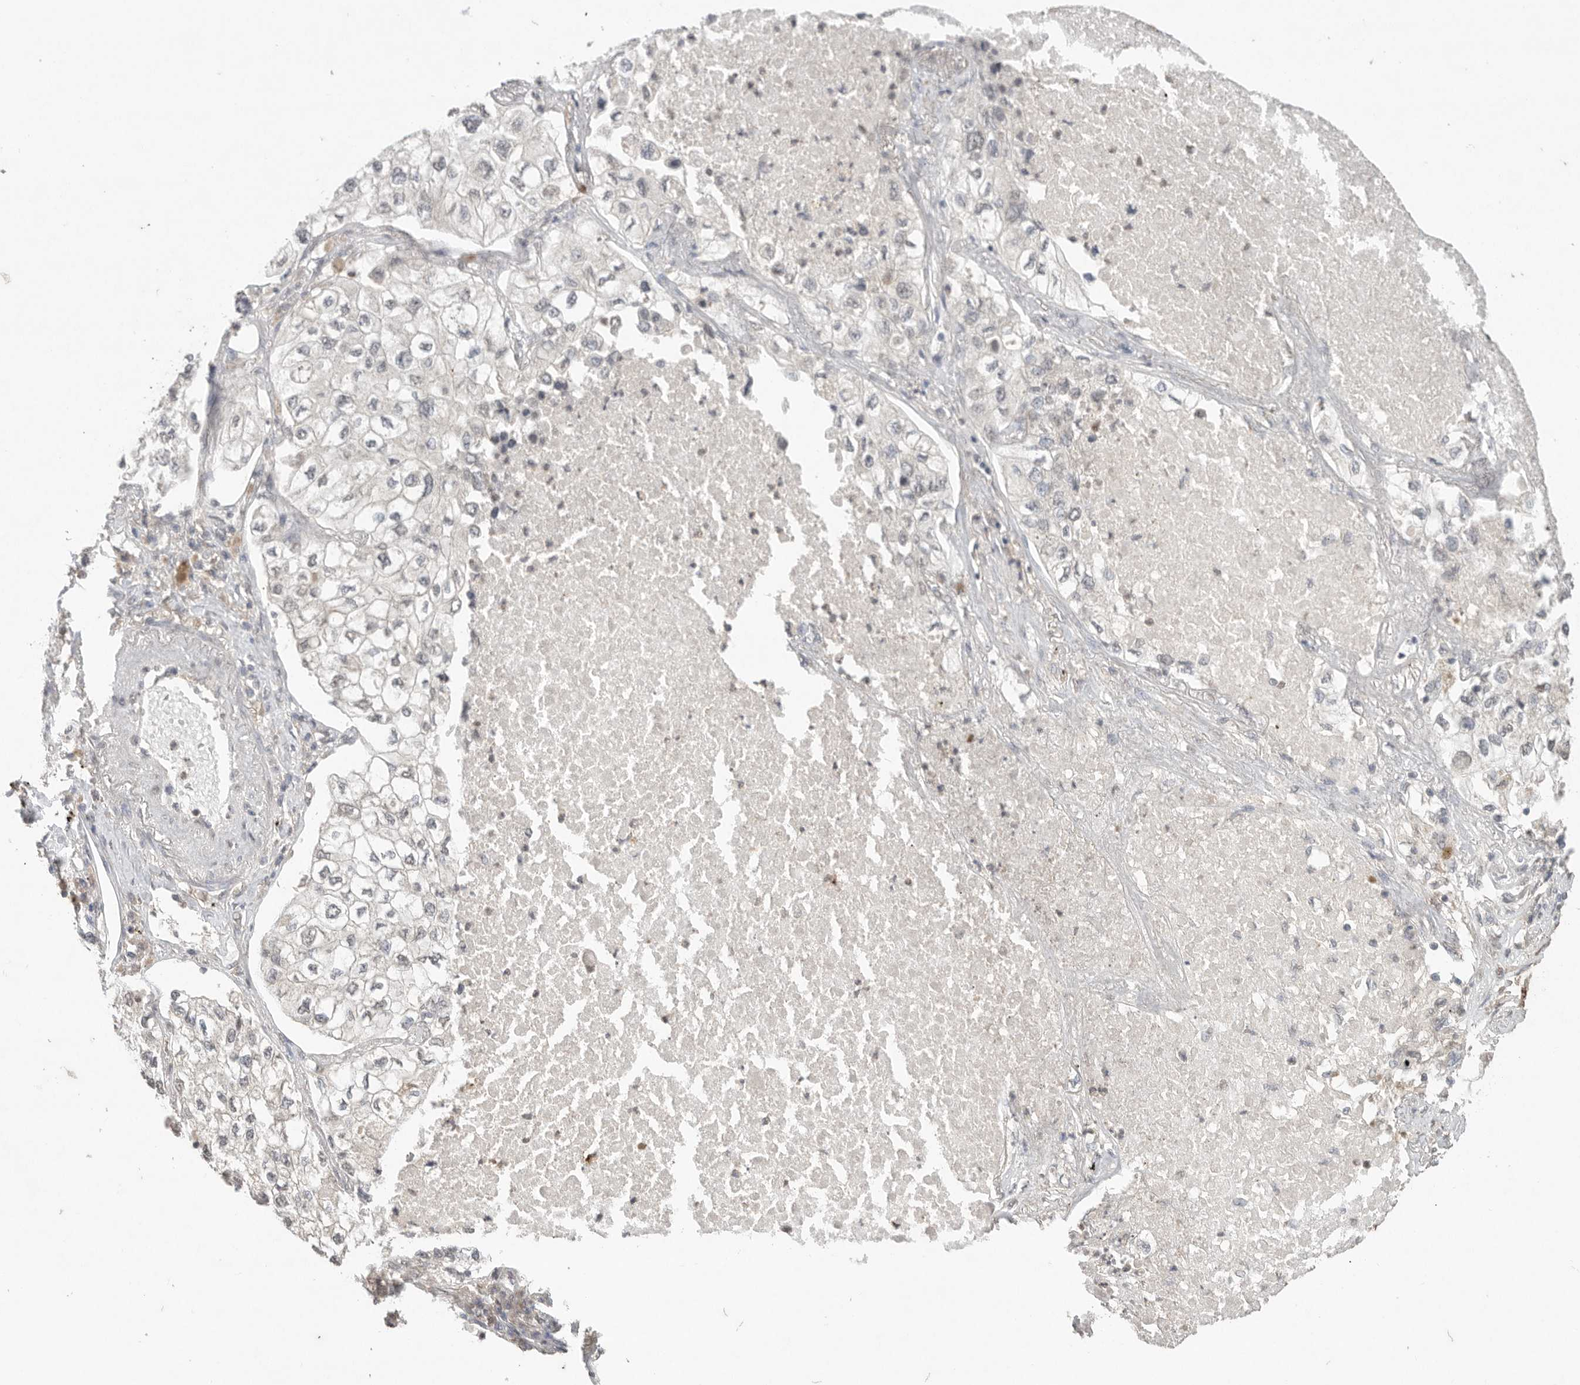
{"staining": {"intensity": "negative", "quantity": "none", "location": "none"}, "tissue": "lung cancer", "cell_type": "Tumor cells", "image_type": "cancer", "snomed": [{"axis": "morphology", "description": "Adenocarcinoma, NOS"}, {"axis": "topography", "description": "Lung"}], "caption": "This is an IHC micrograph of human lung cancer. There is no staining in tumor cells.", "gene": "KLK5", "patient": {"sex": "male", "age": 63}}